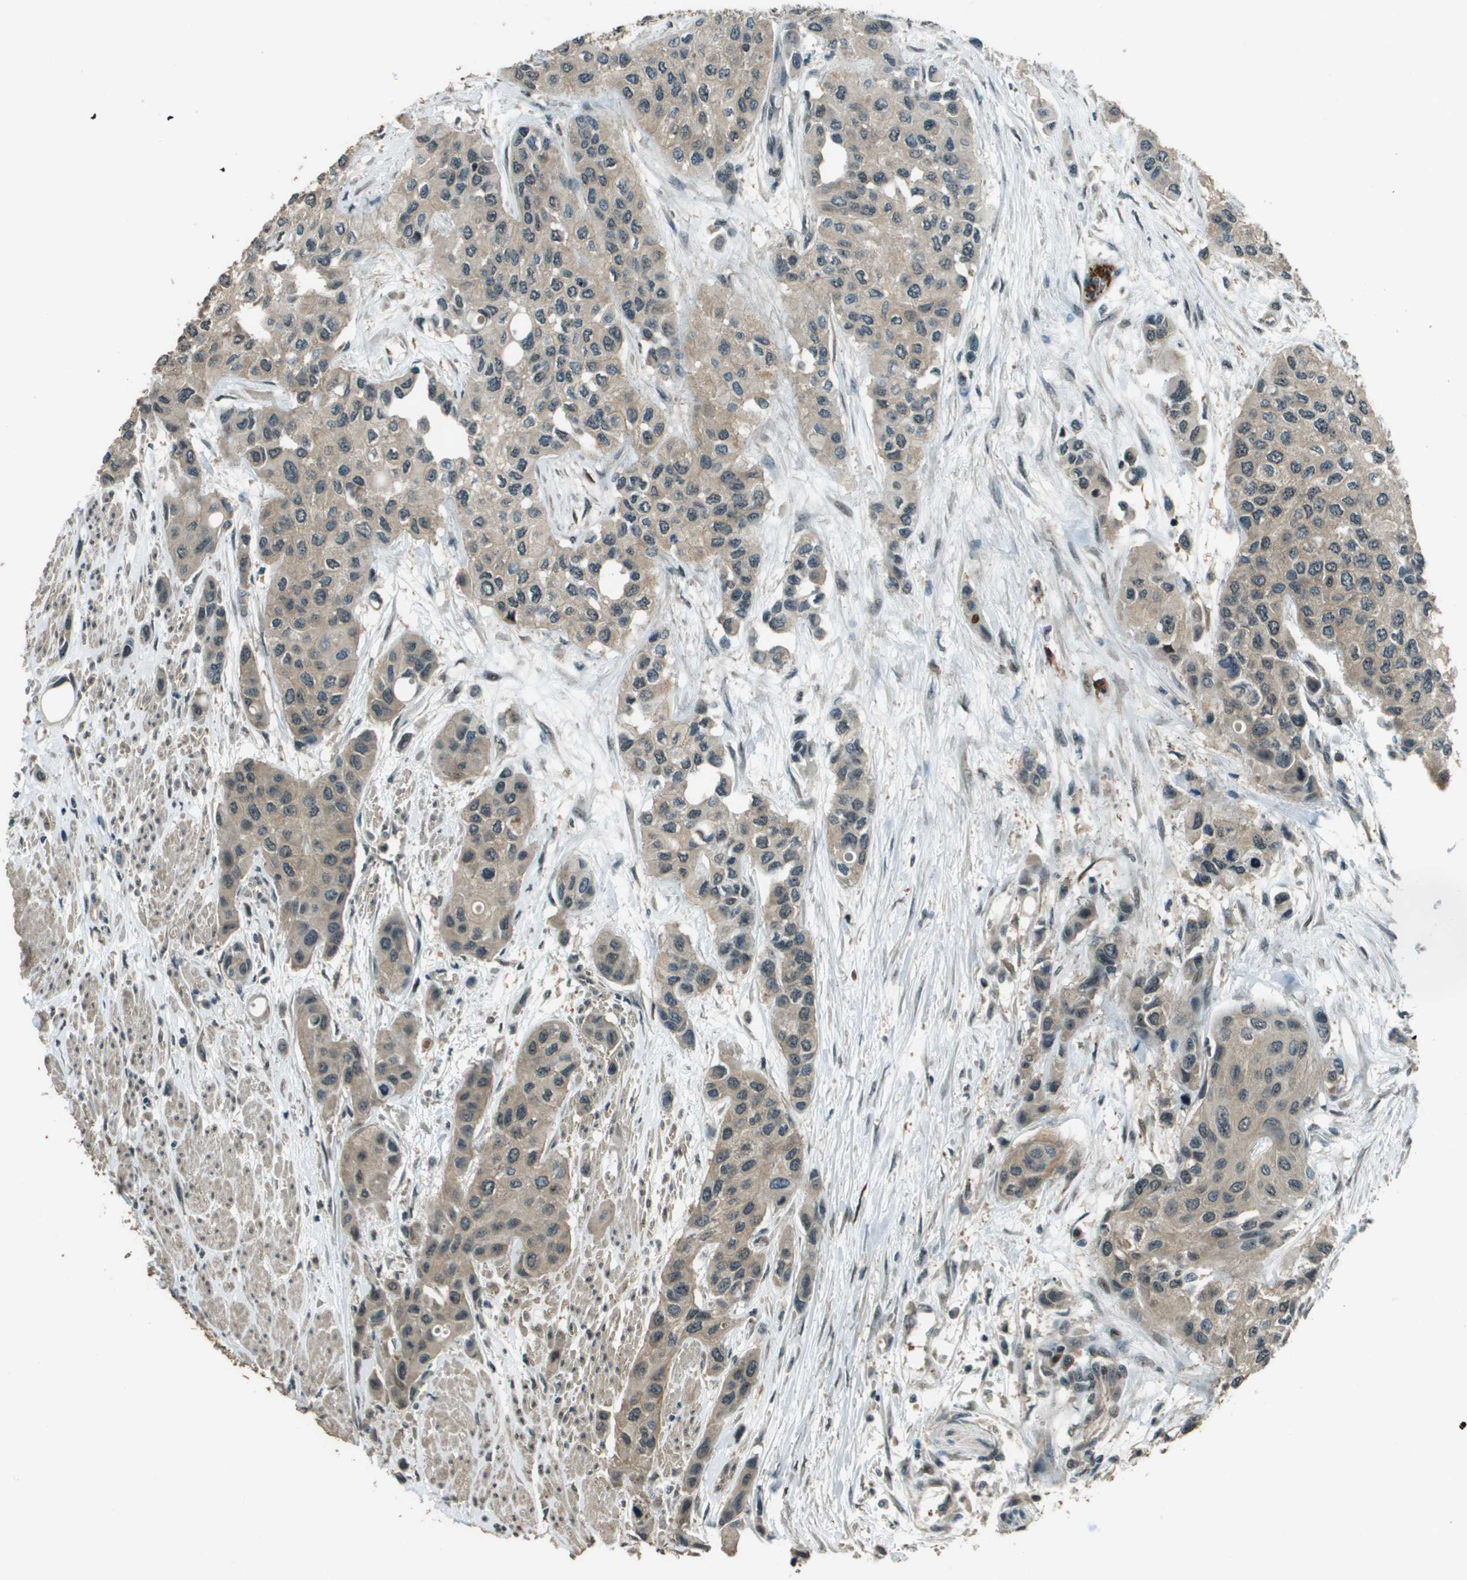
{"staining": {"intensity": "weak", "quantity": ">75%", "location": "cytoplasmic/membranous"}, "tissue": "urothelial cancer", "cell_type": "Tumor cells", "image_type": "cancer", "snomed": [{"axis": "morphology", "description": "Urothelial carcinoma, High grade"}, {"axis": "topography", "description": "Urinary bladder"}], "caption": "Human urothelial cancer stained for a protein (brown) exhibits weak cytoplasmic/membranous positive positivity in approximately >75% of tumor cells.", "gene": "SDC3", "patient": {"sex": "female", "age": 56}}